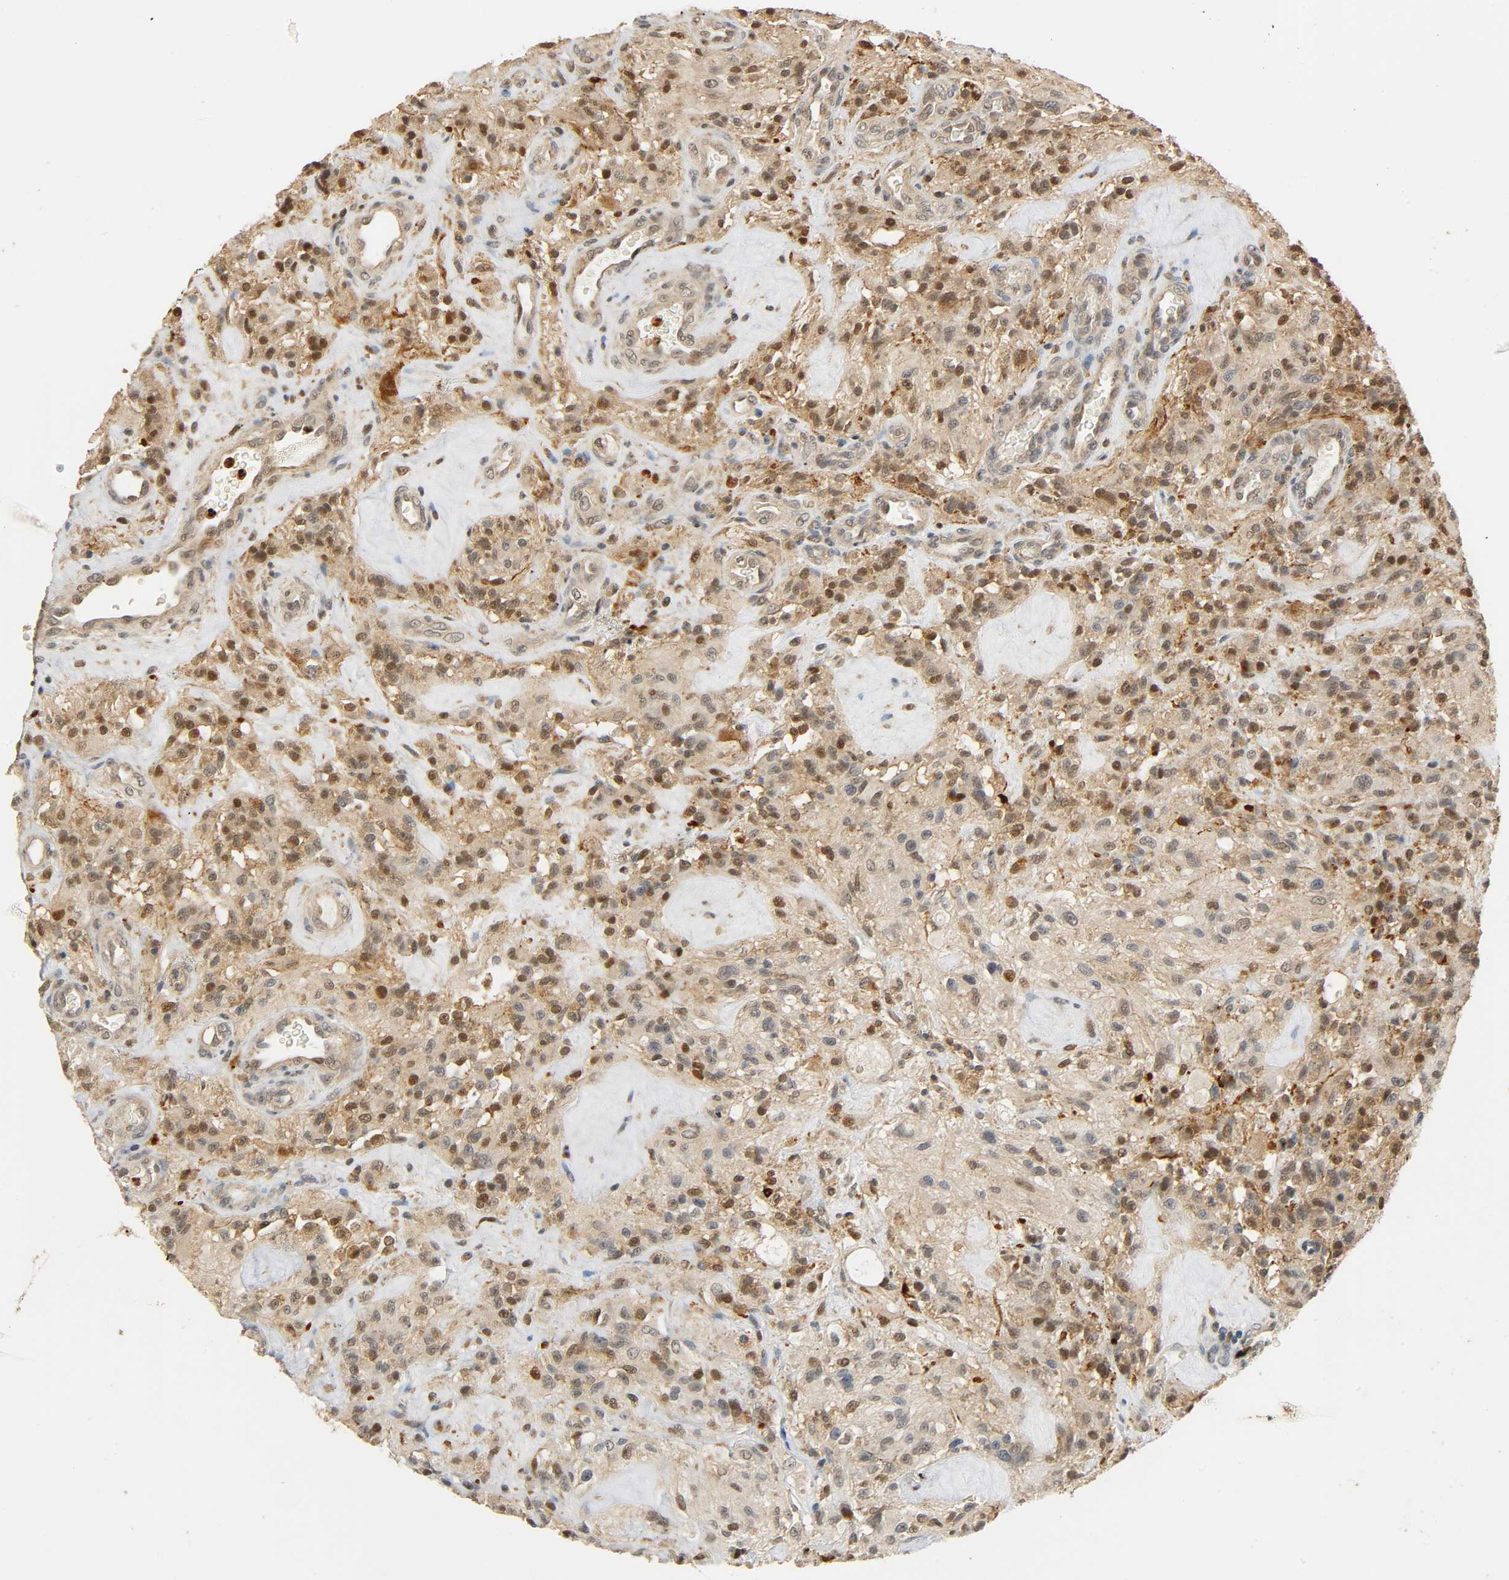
{"staining": {"intensity": "strong", "quantity": "25%-75%", "location": "nuclear"}, "tissue": "glioma", "cell_type": "Tumor cells", "image_type": "cancer", "snomed": [{"axis": "morphology", "description": "Normal tissue, NOS"}, {"axis": "morphology", "description": "Glioma, malignant, High grade"}, {"axis": "topography", "description": "Cerebral cortex"}], "caption": "Immunohistochemistry (IHC) image of glioma stained for a protein (brown), which reveals high levels of strong nuclear positivity in about 25%-75% of tumor cells.", "gene": "ZFPM2", "patient": {"sex": "male", "age": 56}}